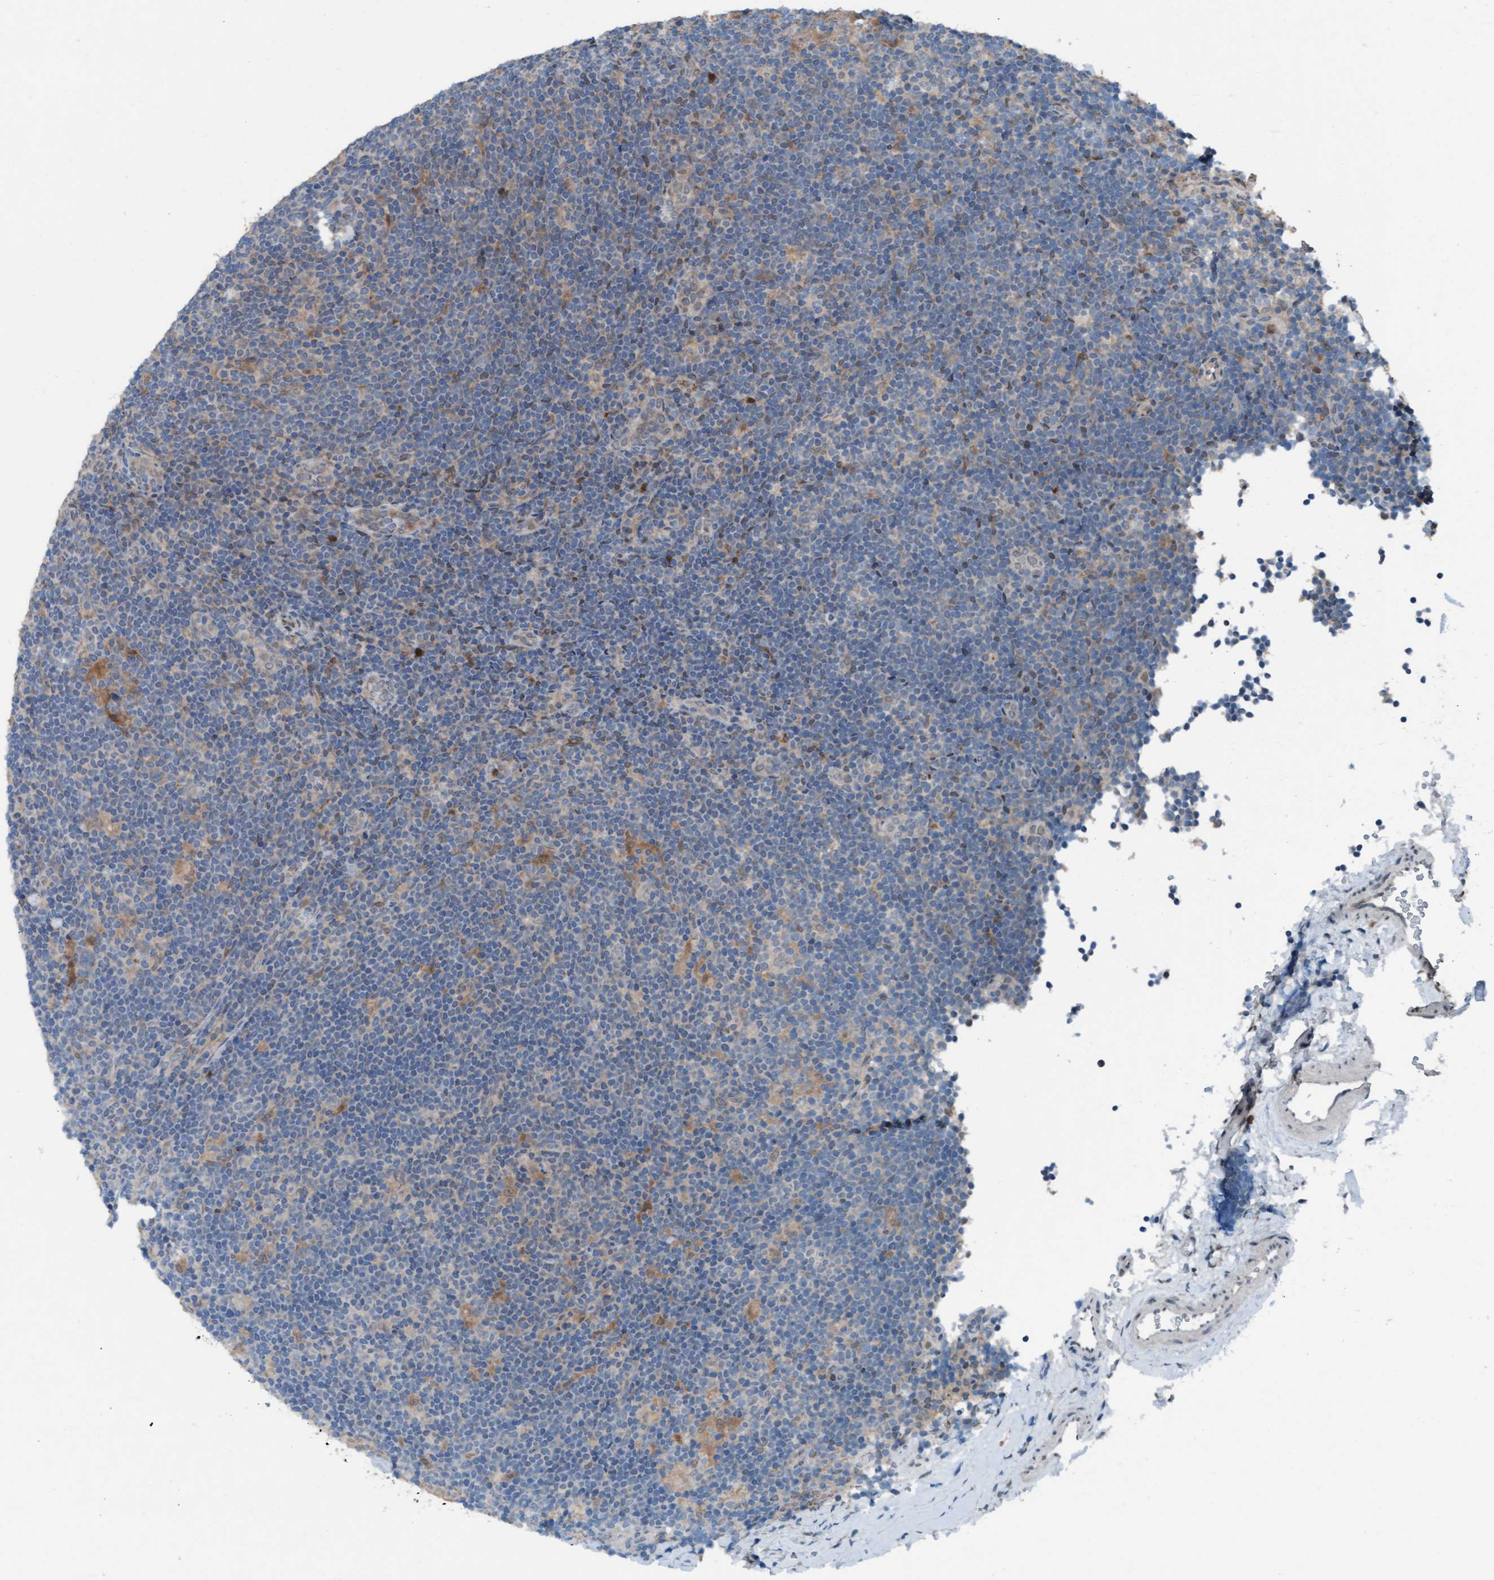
{"staining": {"intensity": "weak", "quantity": "<25%", "location": "cytoplasmic/membranous"}, "tissue": "lymphoma", "cell_type": "Tumor cells", "image_type": "cancer", "snomed": [{"axis": "morphology", "description": "Hodgkin's disease, NOS"}, {"axis": "topography", "description": "Lymph node"}], "caption": "High magnification brightfield microscopy of Hodgkin's disease stained with DAB (3,3'-diaminobenzidine) (brown) and counterstained with hematoxylin (blue): tumor cells show no significant expression.", "gene": "PLXNB2", "patient": {"sex": "female", "age": 57}}